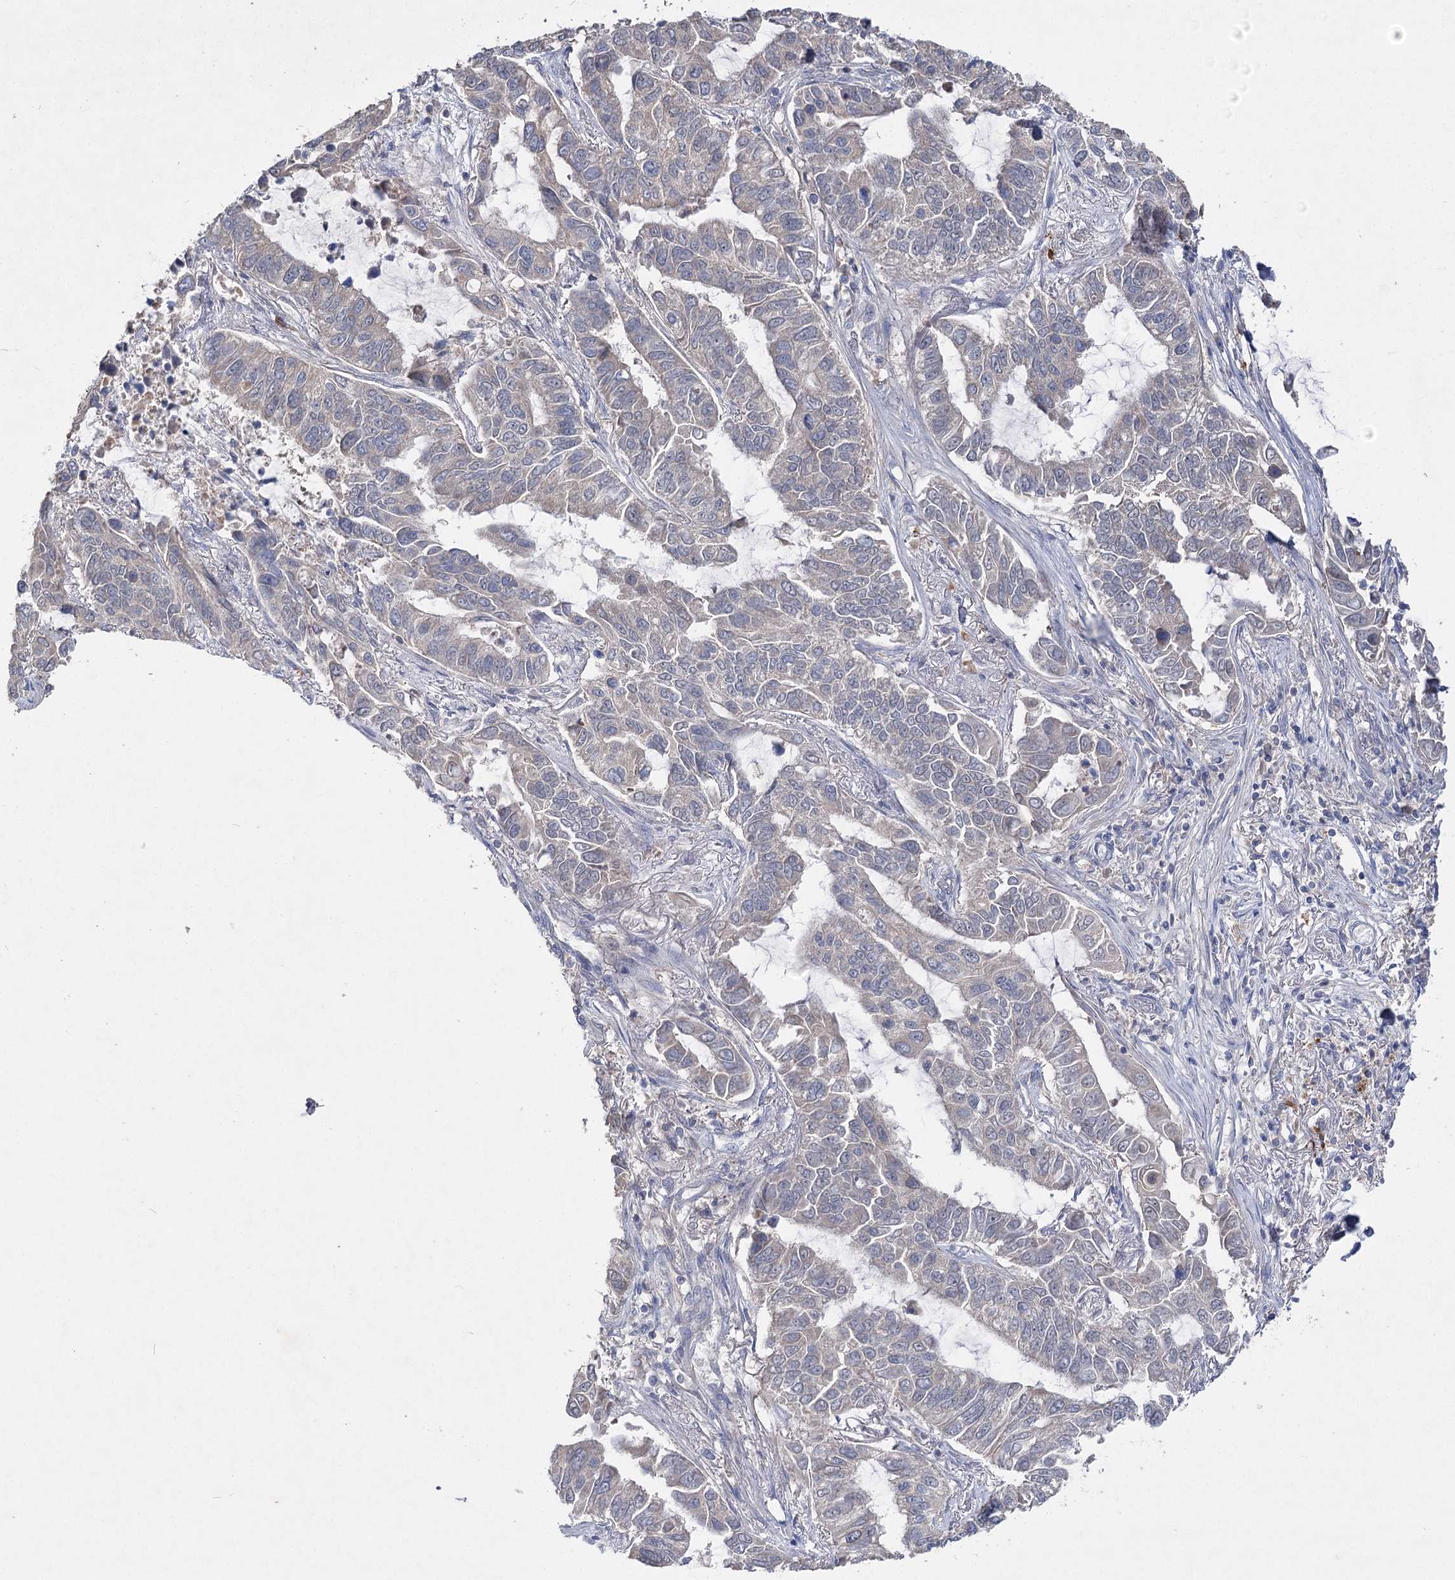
{"staining": {"intensity": "weak", "quantity": "<25%", "location": "cytoplasmic/membranous"}, "tissue": "lung cancer", "cell_type": "Tumor cells", "image_type": "cancer", "snomed": [{"axis": "morphology", "description": "Adenocarcinoma, NOS"}, {"axis": "topography", "description": "Lung"}], "caption": "A high-resolution image shows immunohistochemistry staining of lung cancer, which demonstrates no significant expression in tumor cells.", "gene": "IL1RAP", "patient": {"sex": "male", "age": 64}}